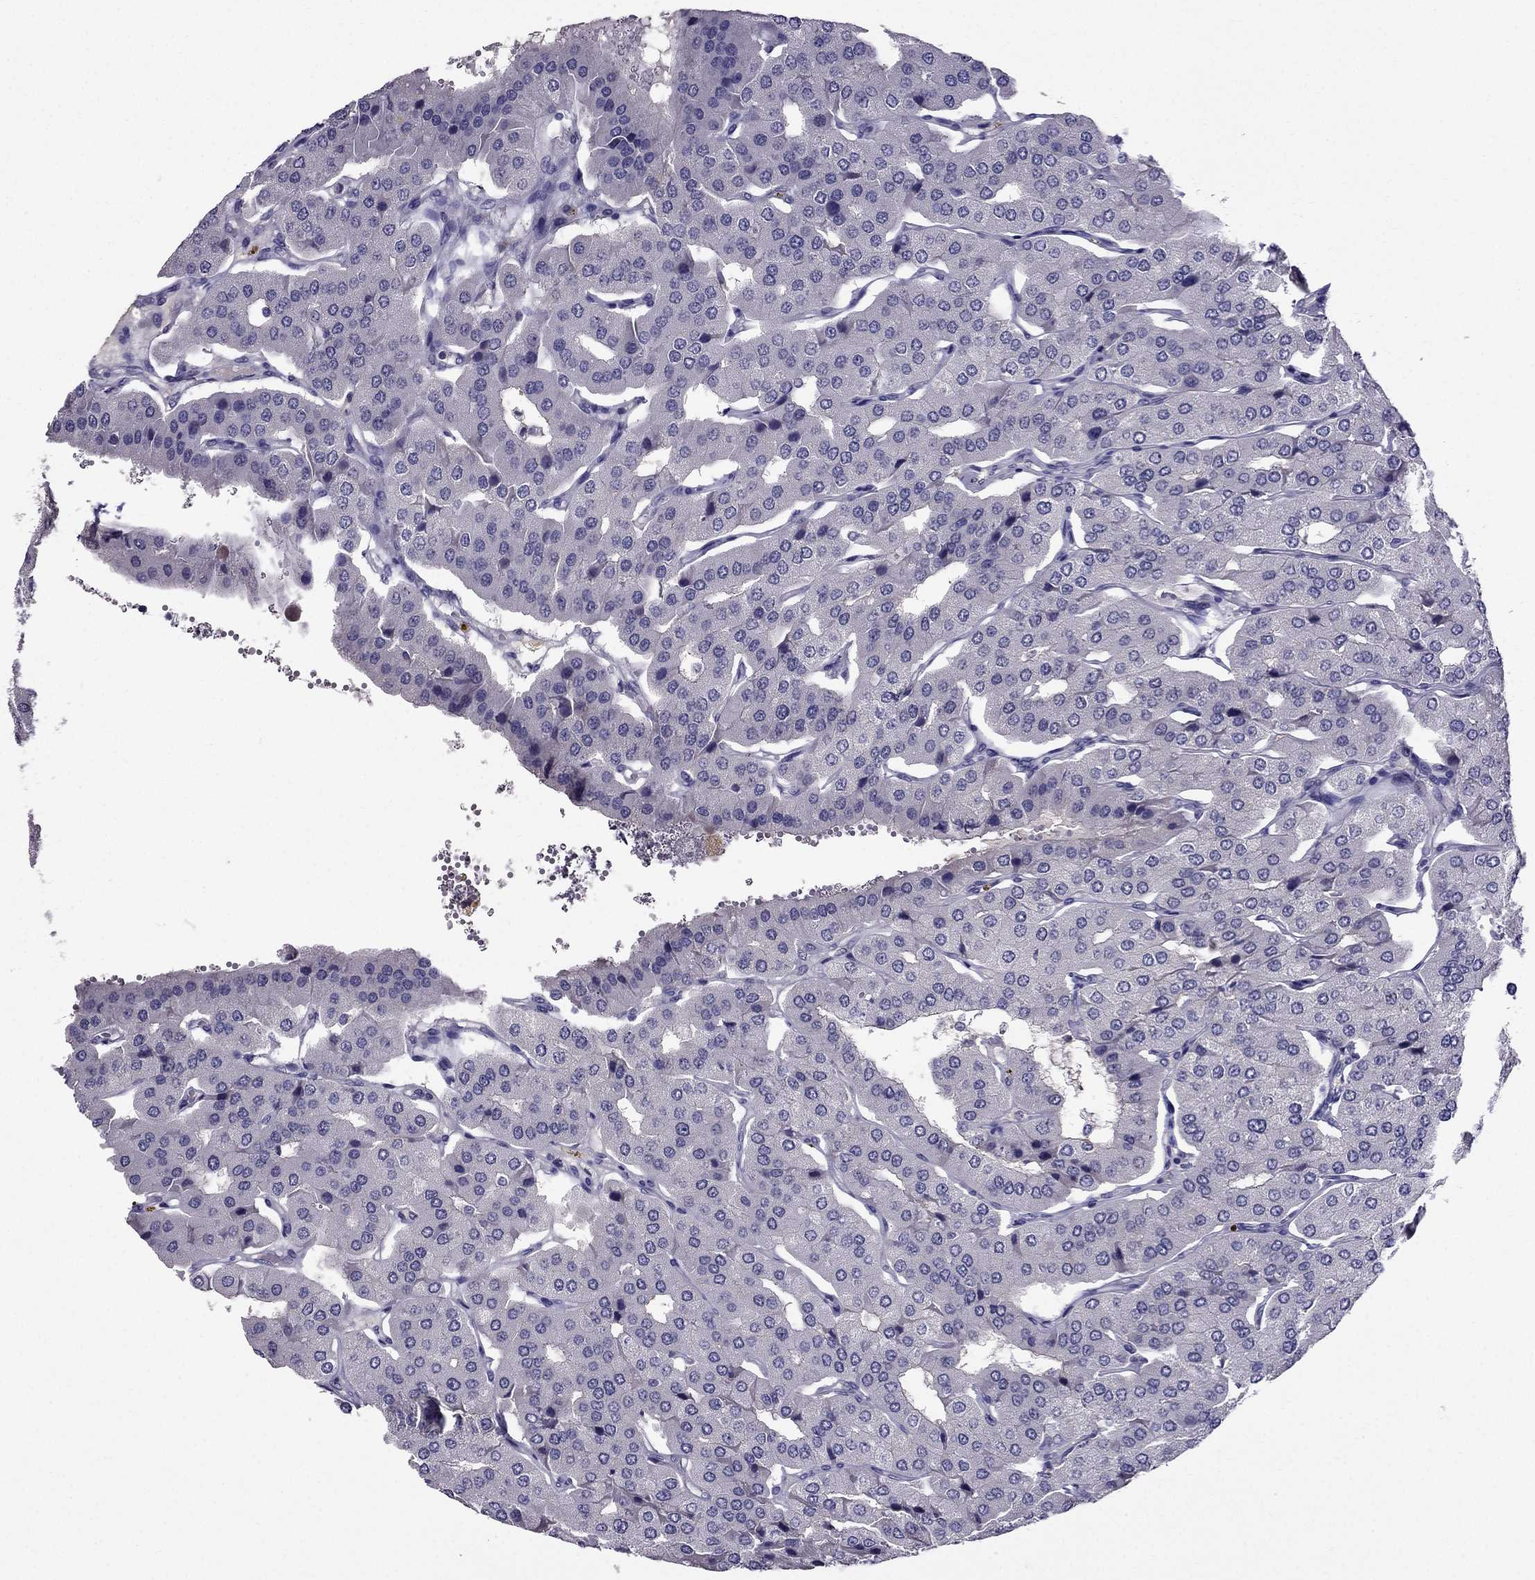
{"staining": {"intensity": "negative", "quantity": "none", "location": "none"}, "tissue": "parathyroid gland", "cell_type": "Glandular cells", "image_type": "normal", "snomed": [{"axis": "morphology", "description": "Normal tissue, NOS"}, {"axis": "morphology", "description": "Adenoma, NOS"}, {"axis": "topography", "description": "Parathyroid gland"}], "caption": "This micrograph is of unremarkable parathyroid gland stained with IHC to label a protein in brown with the nuclei are counter-stained blue. There is no staining in glandular cells. (Stains: DAB immunohistochemistry (IHC) with hematoxylin counter stain, Microscopy: brightfield microscopy at high magnification).", "gene": "DUSP15", "patient": {"sex": "female", "age": 86}}